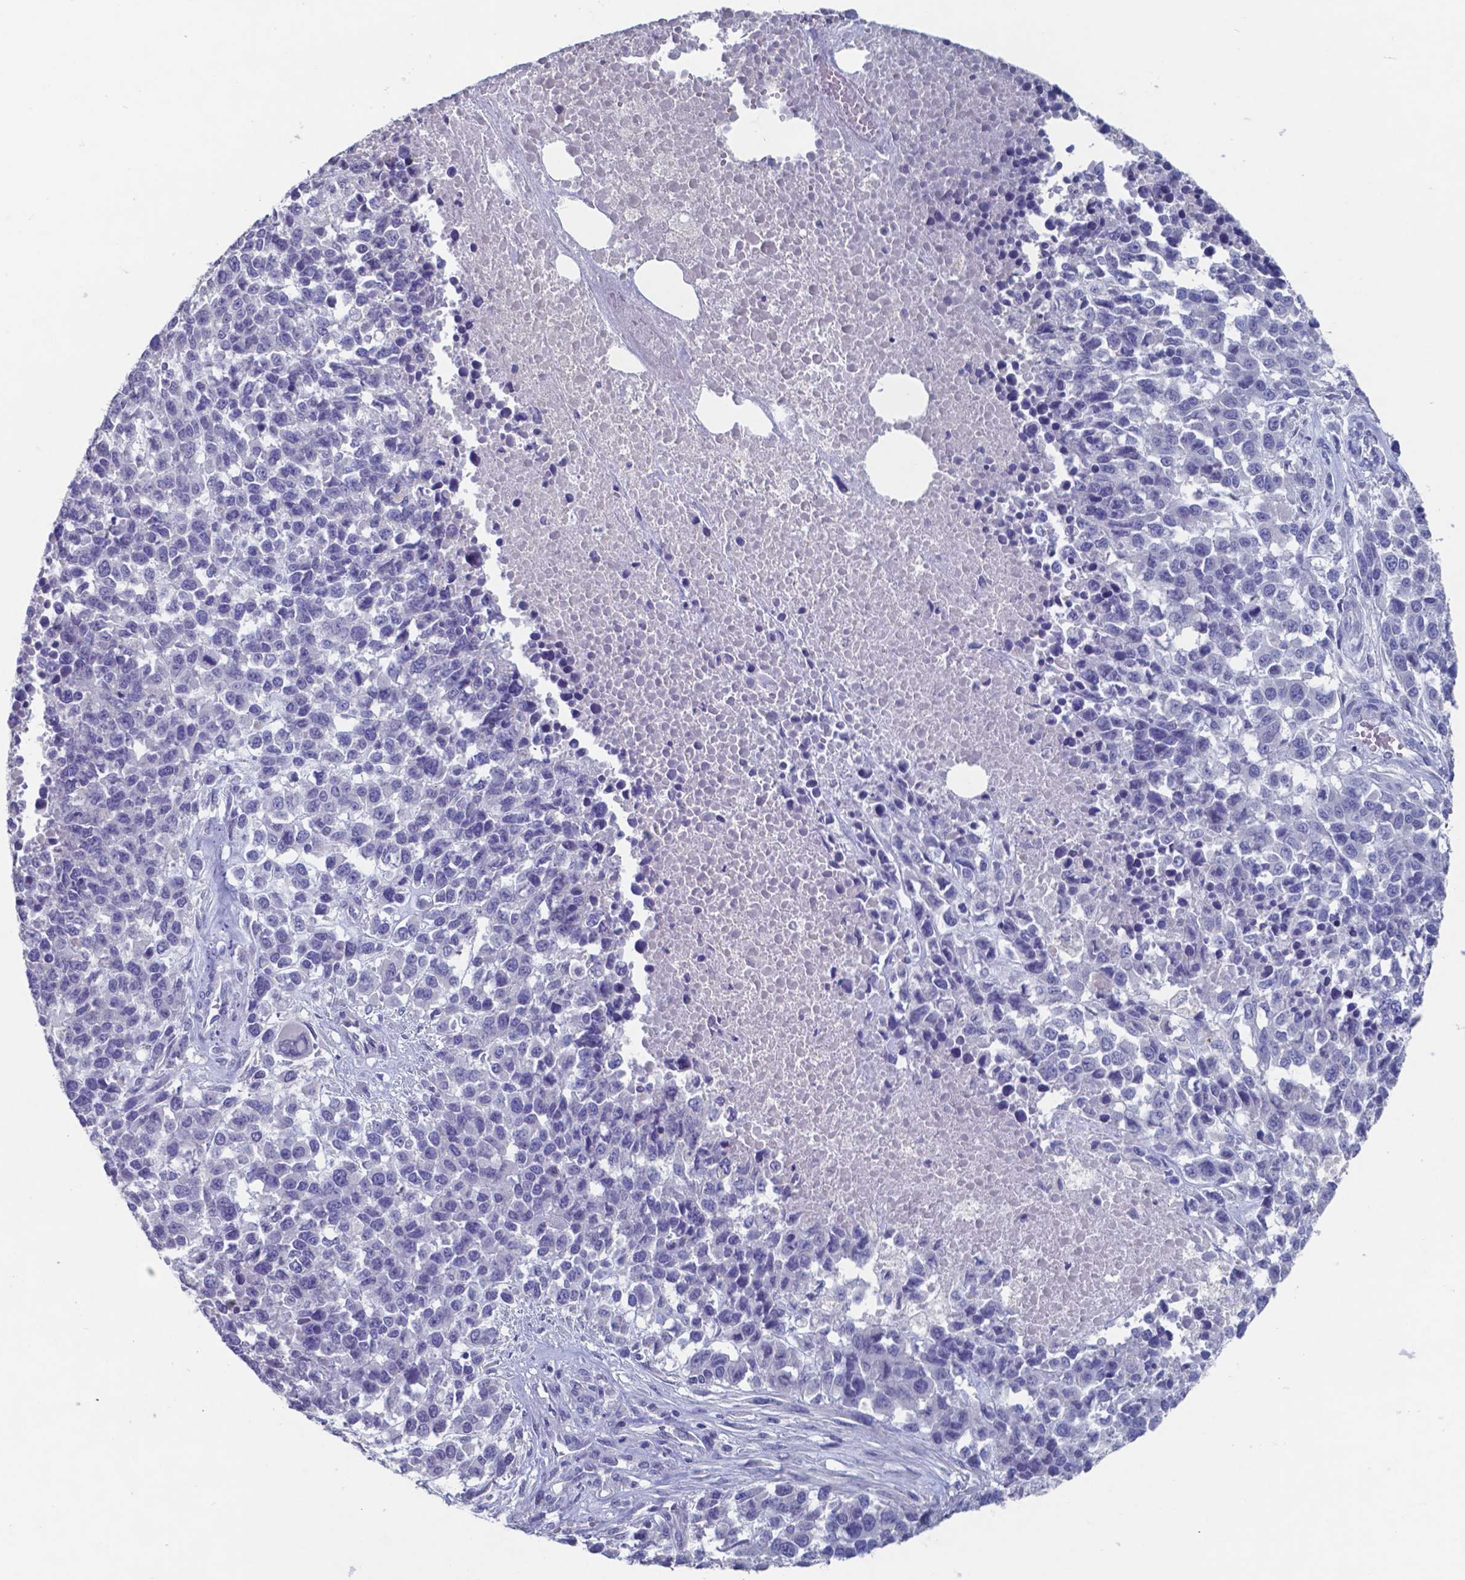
{"staining": {"intensity": "negative", "quantity": "none", "location": "none"}, "tissue": "melanoma", "cell_type": "Tumor cells", "image_type": "cancer", "snomed": [{"axis": "morphology", "description": "Malignant melanoma, Metastatic site"}, {"axis": "topography", "description": "Skin"}], "caption": "A histopathology image of human malignant melanoma (metastatic site) is negative for staining in tumor cells.", "gene": "TTR", "patient": {"sex": "male", "age": 84}}